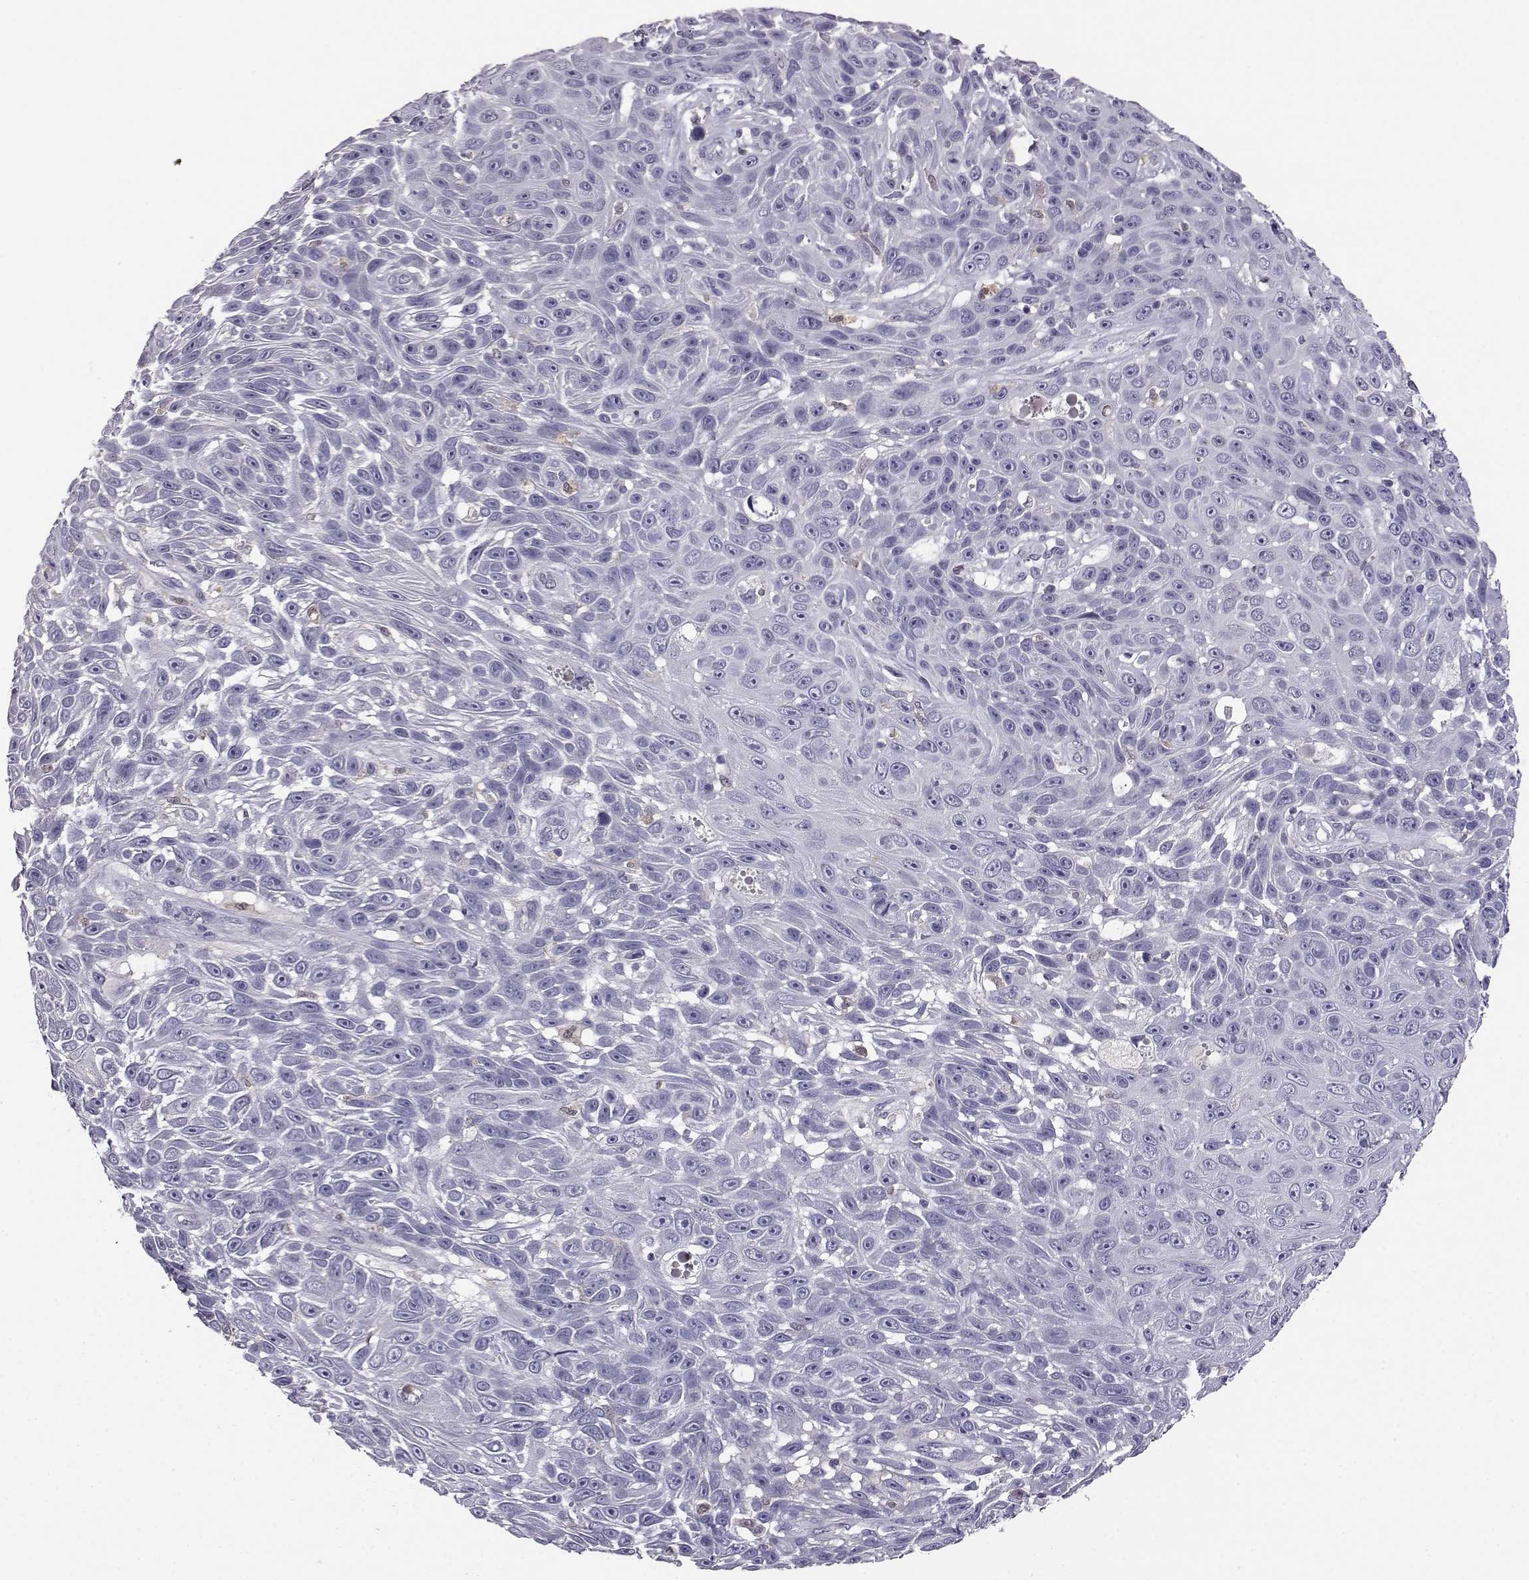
{"staining": {"intensity": "negative", "quantity": "none", "location": "none"}, "tissue": "skin cancer", "cell_type": "Tumor cells", "image_type": "cancer", "snomed": [{"axis": "morphology", "description": "Squamous cell carcinoma, NOS"}, {"axis": "topography", "description": "Skin"}], "caption": "A high-resolution histopathology image shows immunohistochemistry staining of squamous cell carcinoma (skin), which exhibits no significant positivity in tumor cells.", "gene": "AKR1B1", "patient": {"sex": "male", "age": 82}}